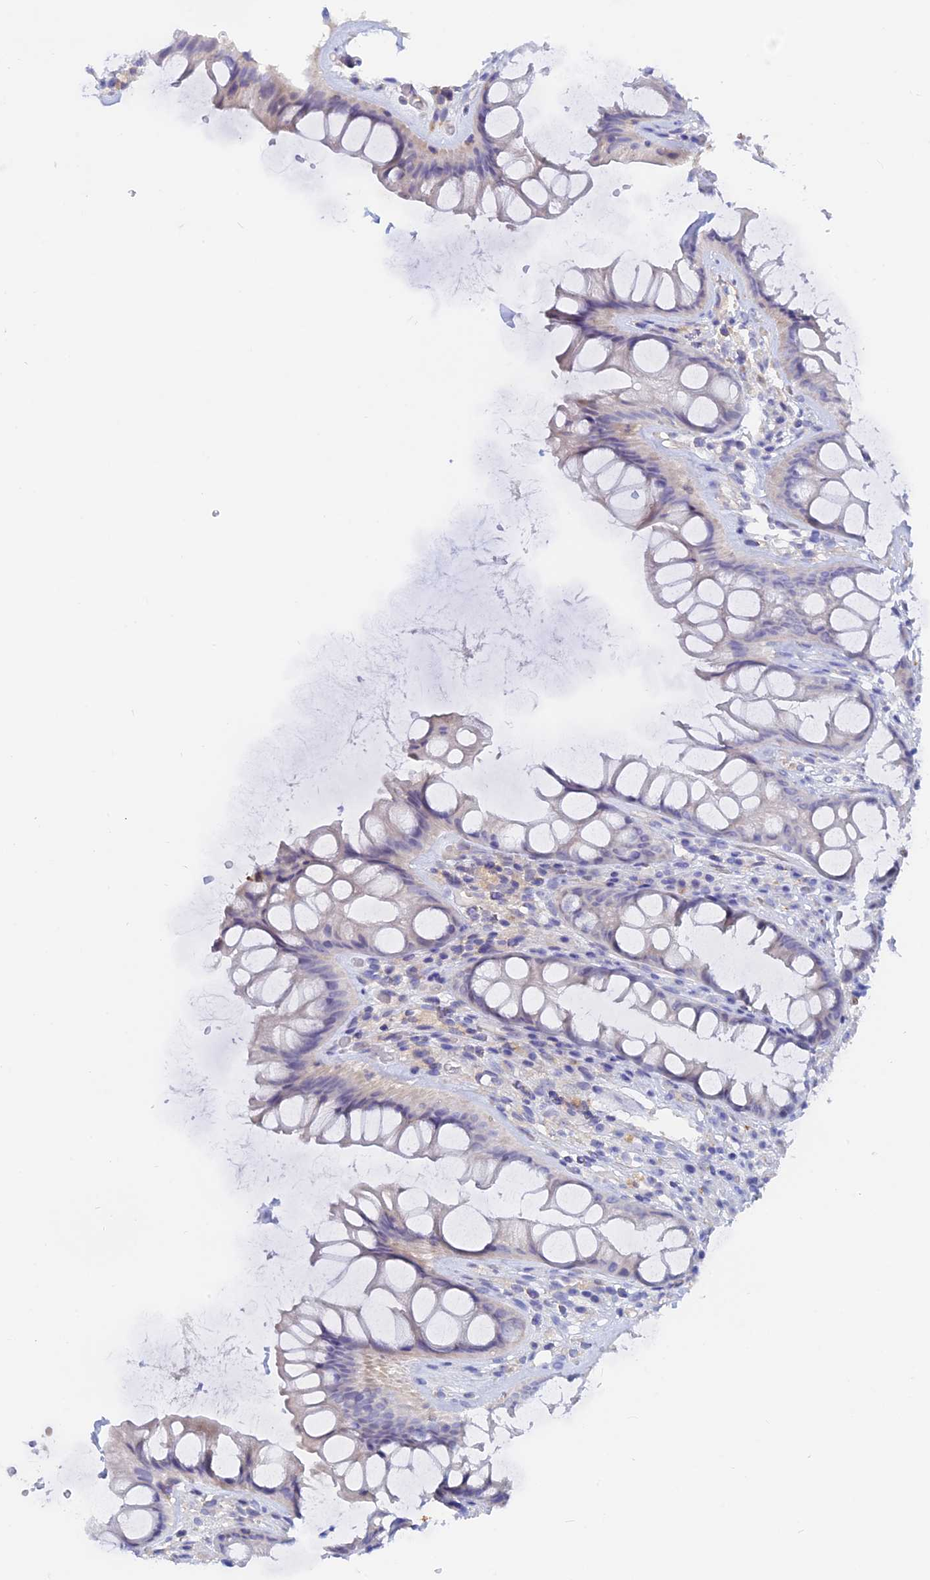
{"staining": {"intensity": "negative", "quantity": "none", "location": "none"}, "tissue": "rectum", "cell_type": "Glandular cells", "image_type": "normal", "snomed": [{"axis": "morphology", "description": "Normal tissue, NOS"}, {"axis": "topography", "description": "Rectum"}], "caption": "High power microscopy image of an IHC image of normal rectum, revealing no significant expression in glandular cells. Nuclei are stained in blue.", "gene": "GLB1L", "patient": {"sex": "male", "age": 74}}